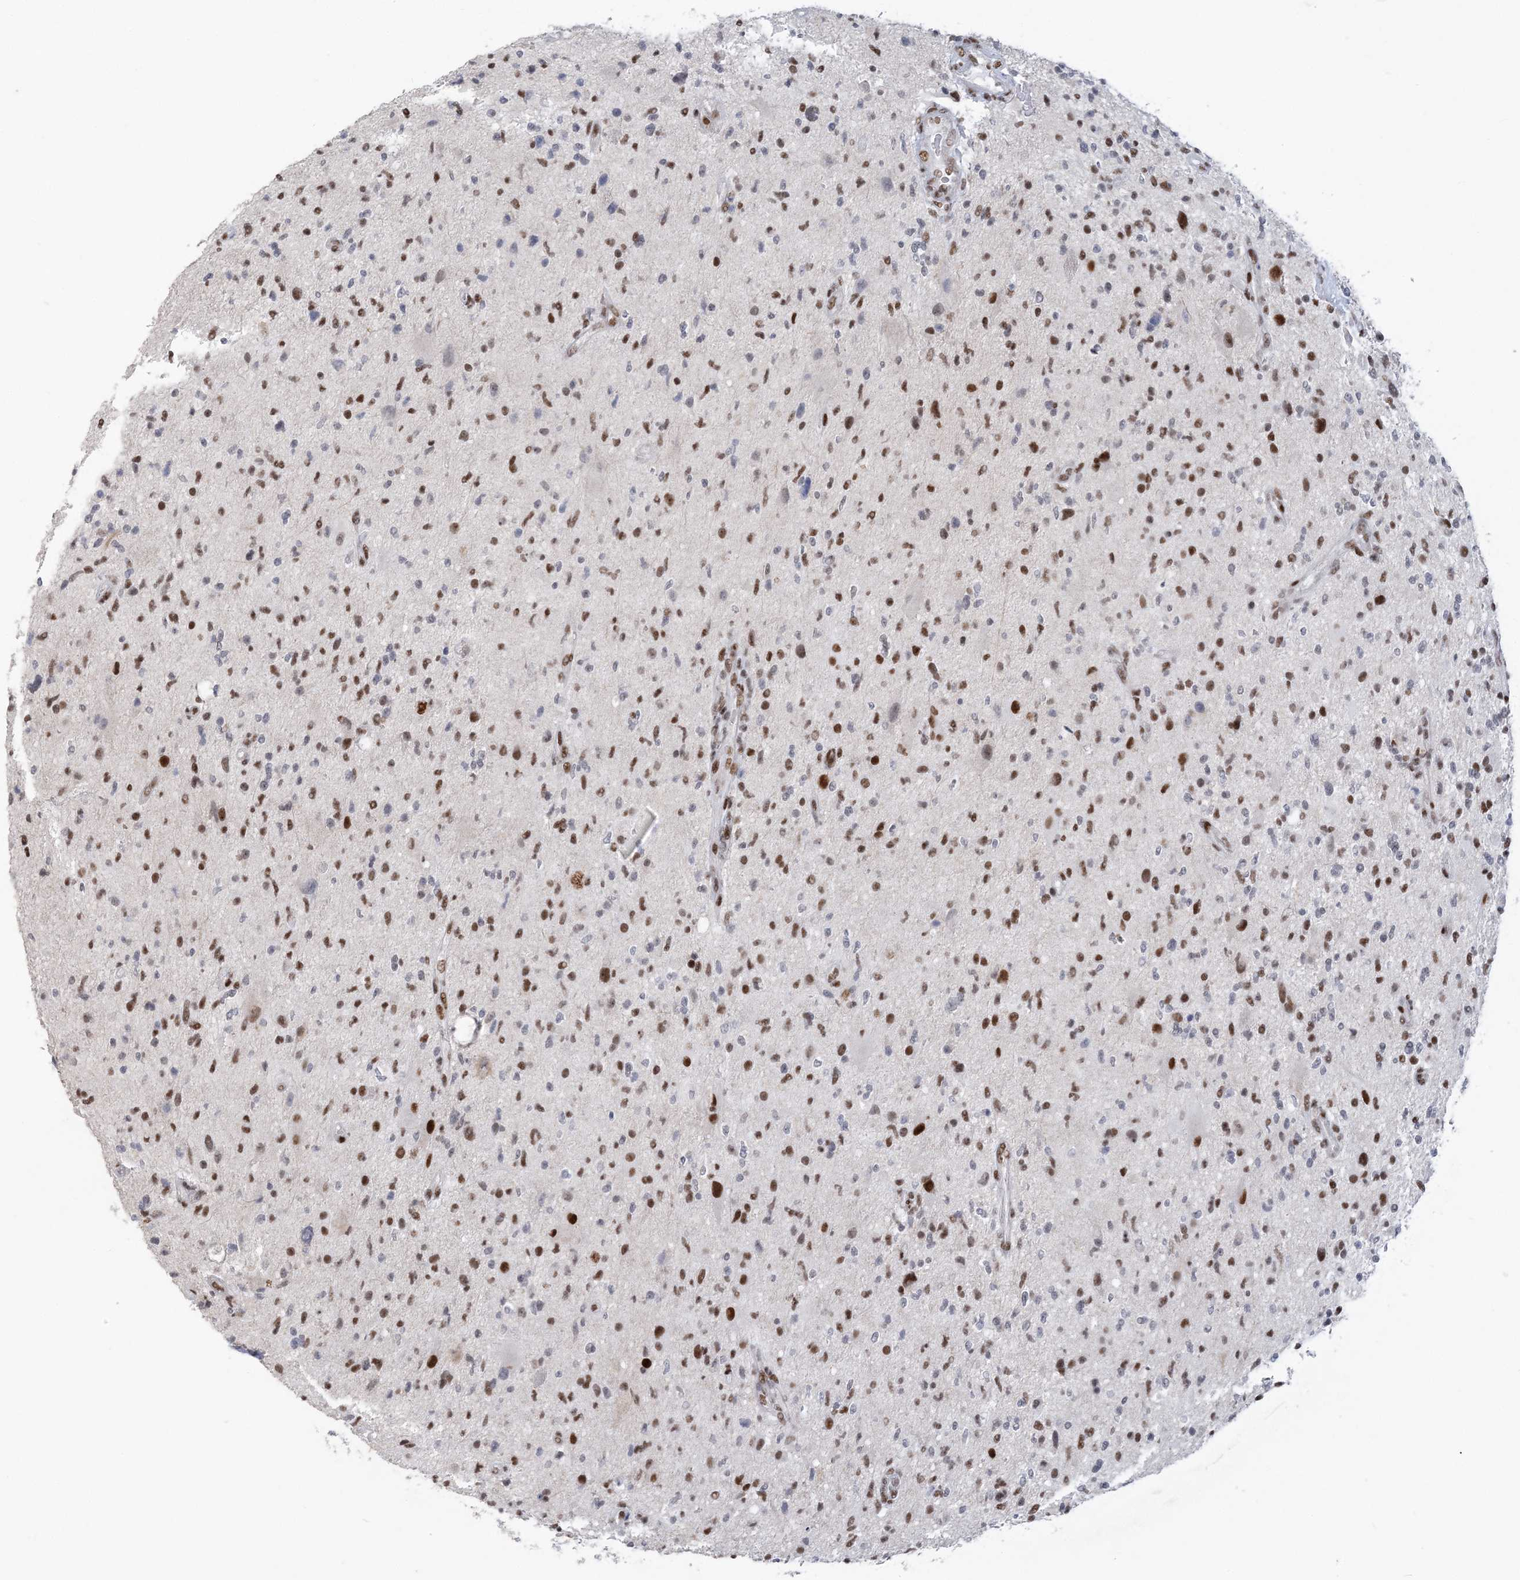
{"staining": {"intensity": "moderate", "quantity": "25%-75%", "location": "nuclear"}, "tissue": "glioma", "cell_type": "Tumor cells", "image_type": "cancer", "snomed": [{"axis": "morphology", "description": "Glioma, malignant, High grade"}, {"axis": "topography", "description": "Brain"}], "caption": "Moderate nuclear protein staining is appreciated in about 25%-75% of tumor cells in glioma.", "gene": "ZBTB7A", "patient": {"sex": "male", "age": 48}}